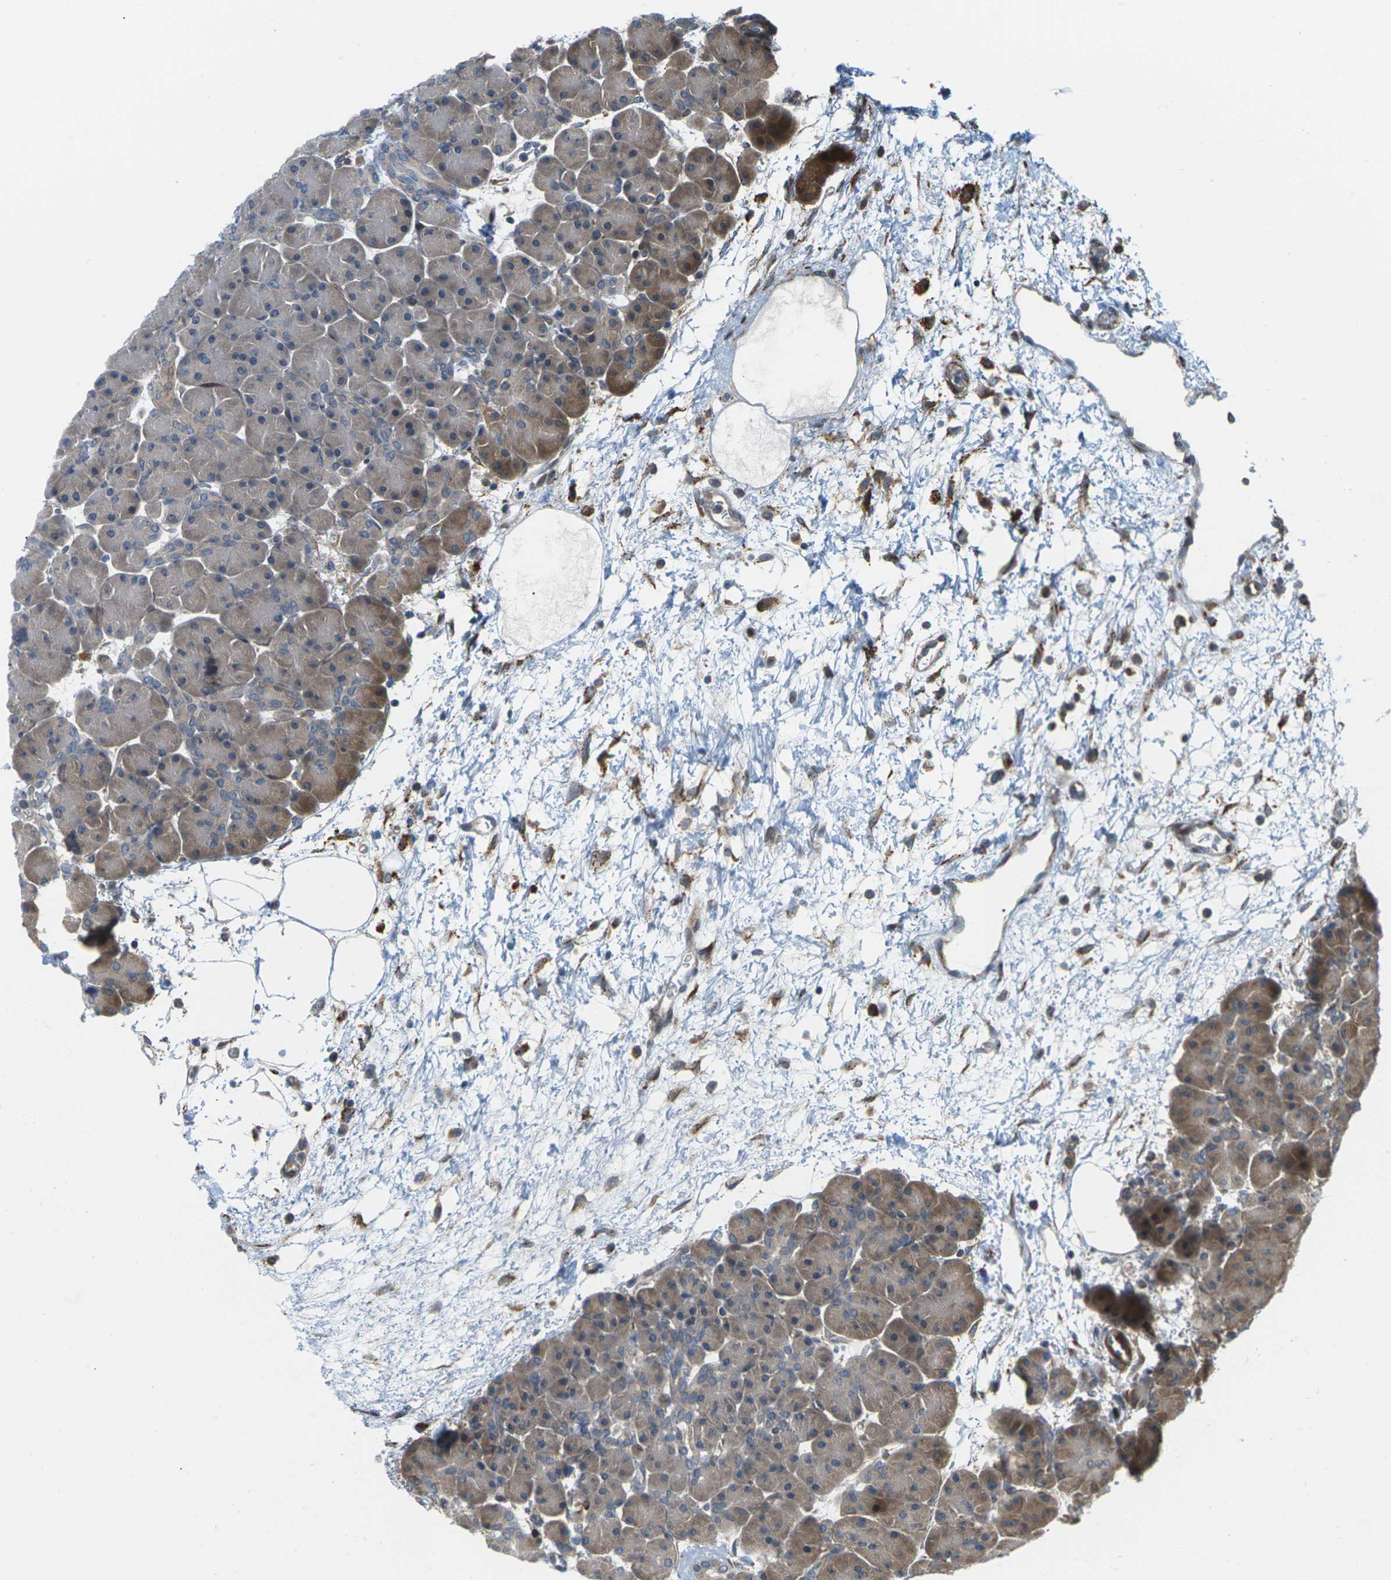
{"staining": {"intensity": "moderate", "quantity": "25%-75%", "location": "cytoplasmic/membranous"}, "tissue": "pancreas", "cell_type": "Exocrine glandular cells", "image_type": "normal", "snomed": [{"axis": "morphology", "description": "Normal tissue, NOS"}, {"axis": "topography", "description": "Pancreas"}], "caption": "IHC photomicrograph of benign pancreas stained for a protein (brown), which demonstrates medium levels of moderate cytoplasmic/membranous positivity in about 25%-75% of exocrine glandular cells.", "gene": "ROBO1", "patient": {"sex": "male", "age": 66}}